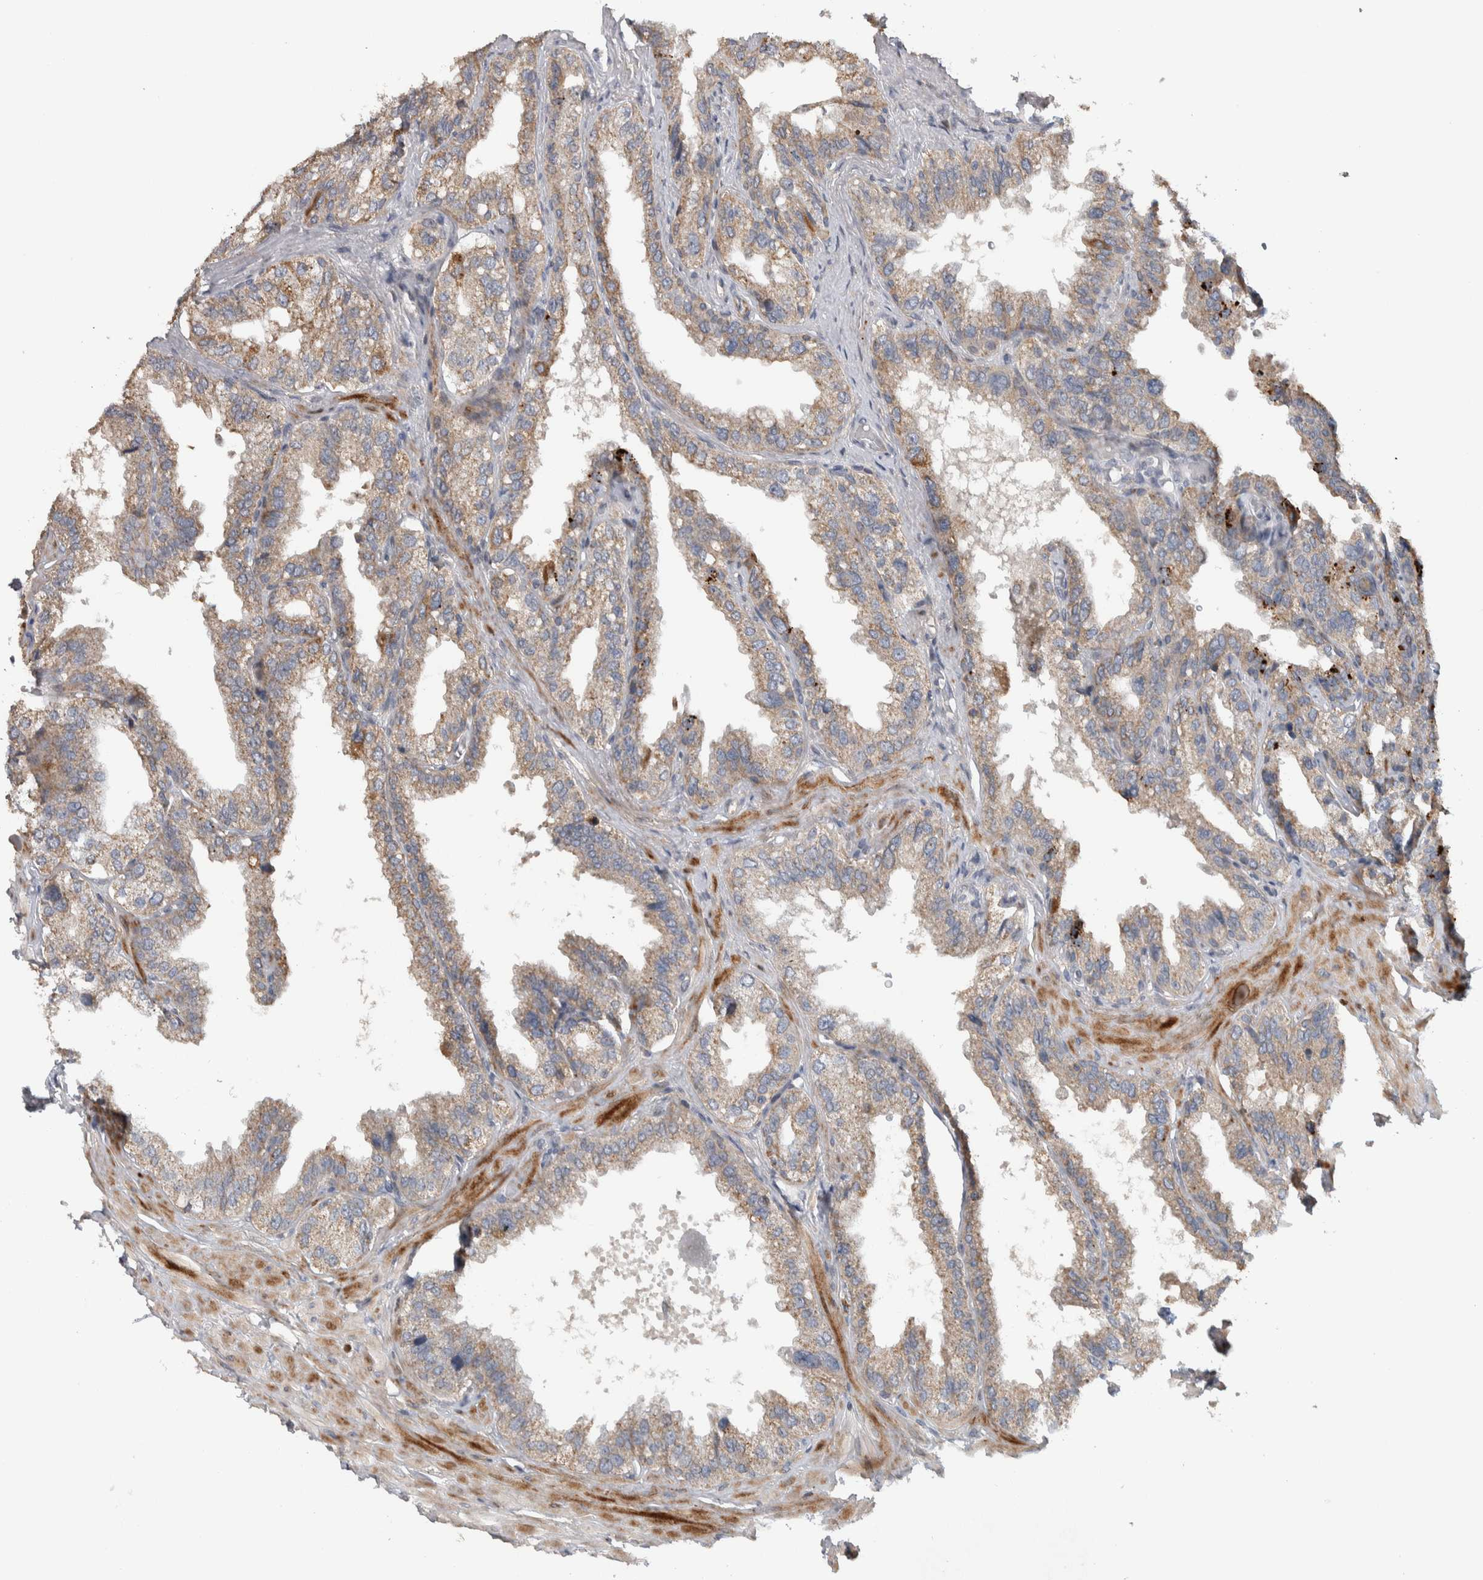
{"staining": {"intensity": "moderate", "quantity": "25%-75%", "location": "cytoplasmic/membranous"}, "tissue": "seminal vesicle", "cell_type": "Glandular cells", "image_type": "normal", "snomed": [{"axis": "morphology", "description": "Normal tissue, NOS"}, {"axis": "topography", "description": "Seminal veicle"}], "caption": "This is a micrograph of IHC staining of benign seminal vesicle, which shows moderate expression in the cytoplasmic/membranous of glandular cells.", "gene": "FAM83G", "patient": {"sex": "male", "age": 68}}